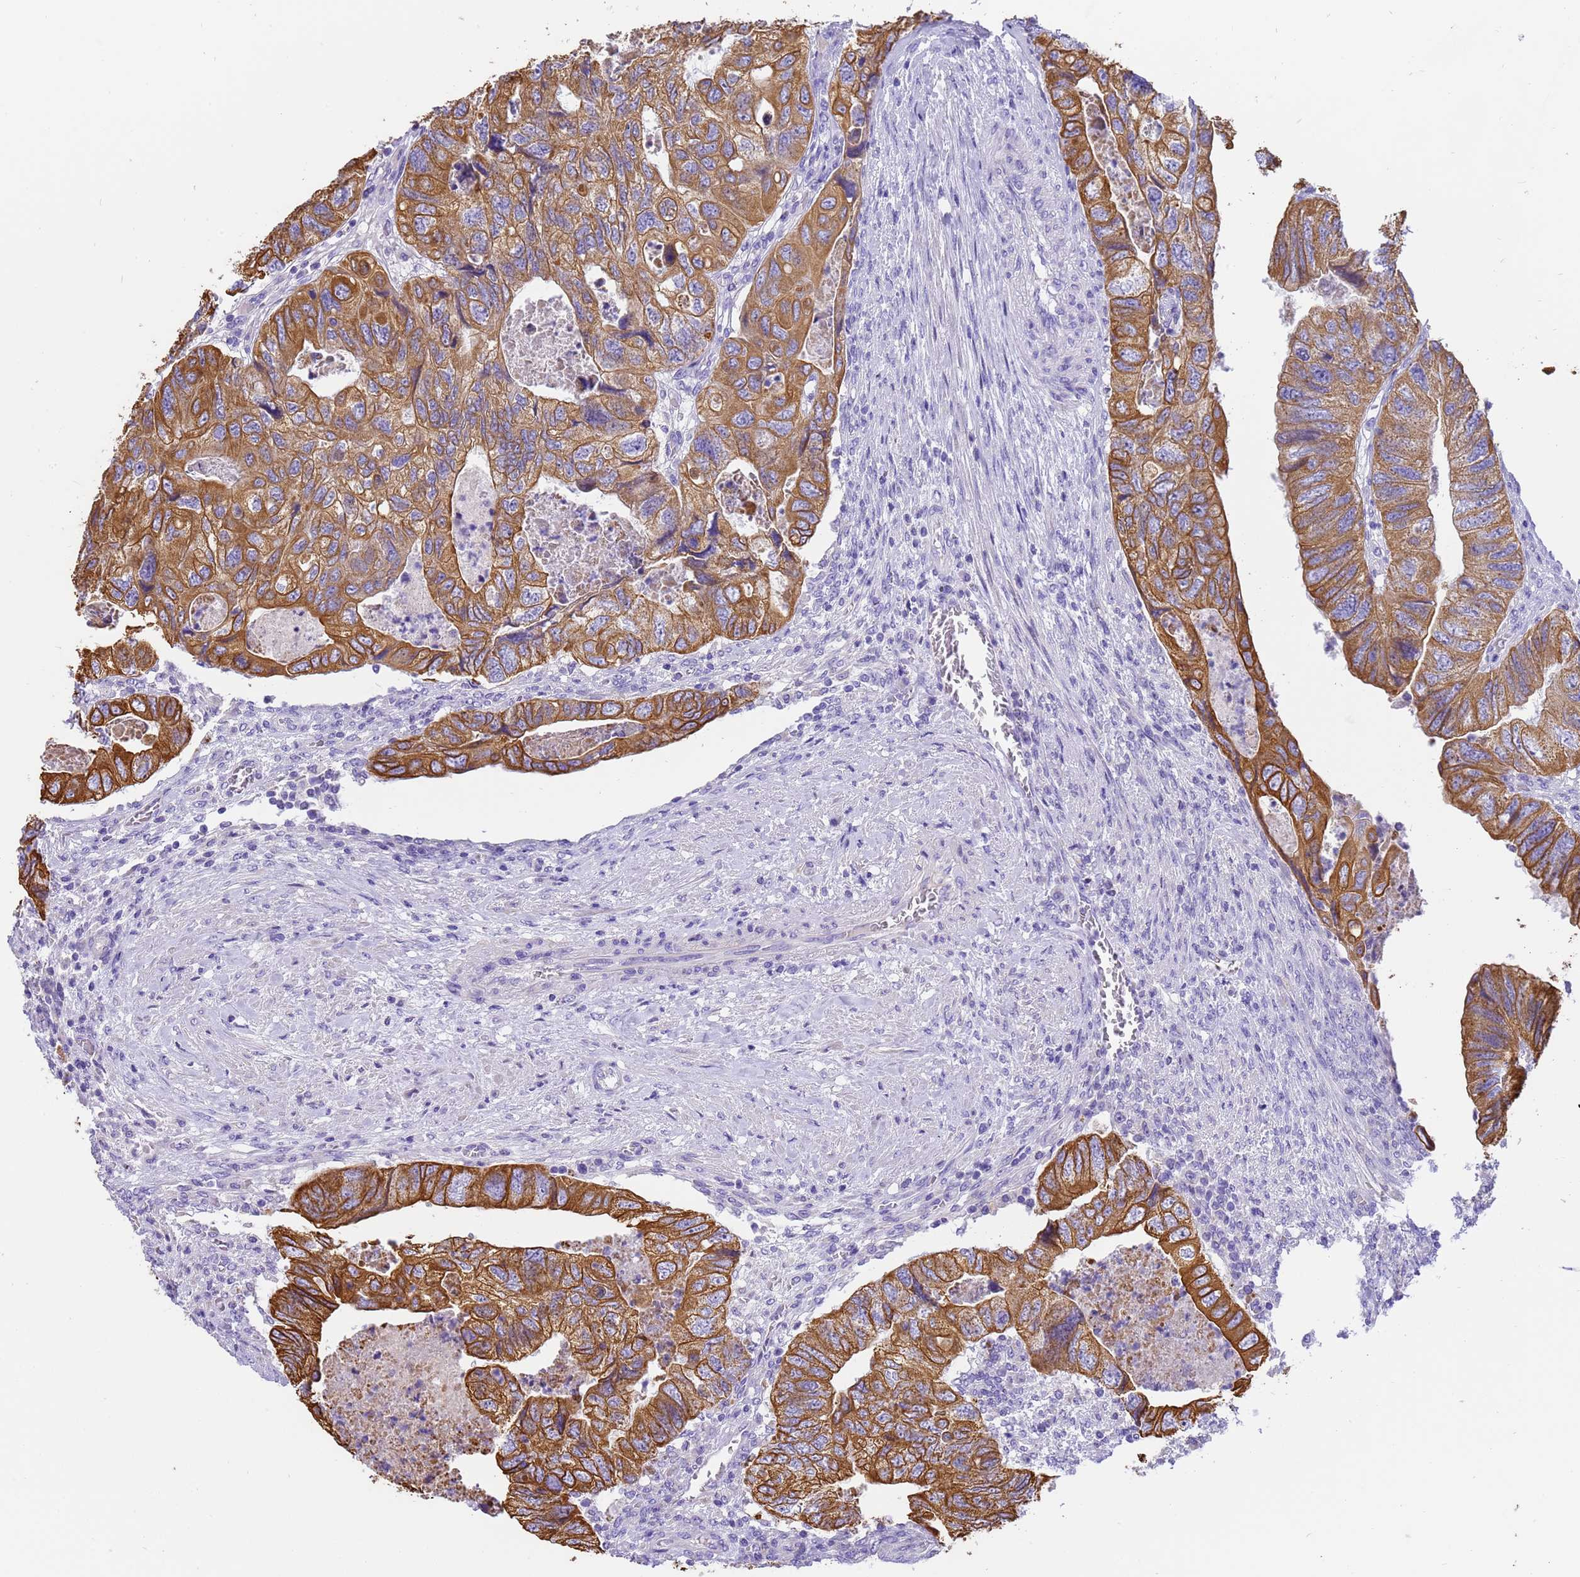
{"staining": {"intensity": "moderate", "quantity": ">75%", "location": "cytoplasmic/membranous"}, "tissue": "colorectal cancer", "cell_type": "Tumor cells", "image_type": "cancer", "snomed": [{"axis": "morphology", "description": "Adenocarcinoma, NOS"}, {"axis": "topography", "description": "Rectum"}], "caption": "High-magnification brightfield microscopy of colorectal adenocarcinoma stained with DAB (brown) and counterstained with hematoxylin (blue). tumor cells exhibit moderate cytoplasmic/membranous staining is identified in approximately>75% of cells. The protein of interest is shown in brown color, while the nuclei are stained blue.", "gene": "PIEZO2", "patient": {"sex": "male", "age": 63}}